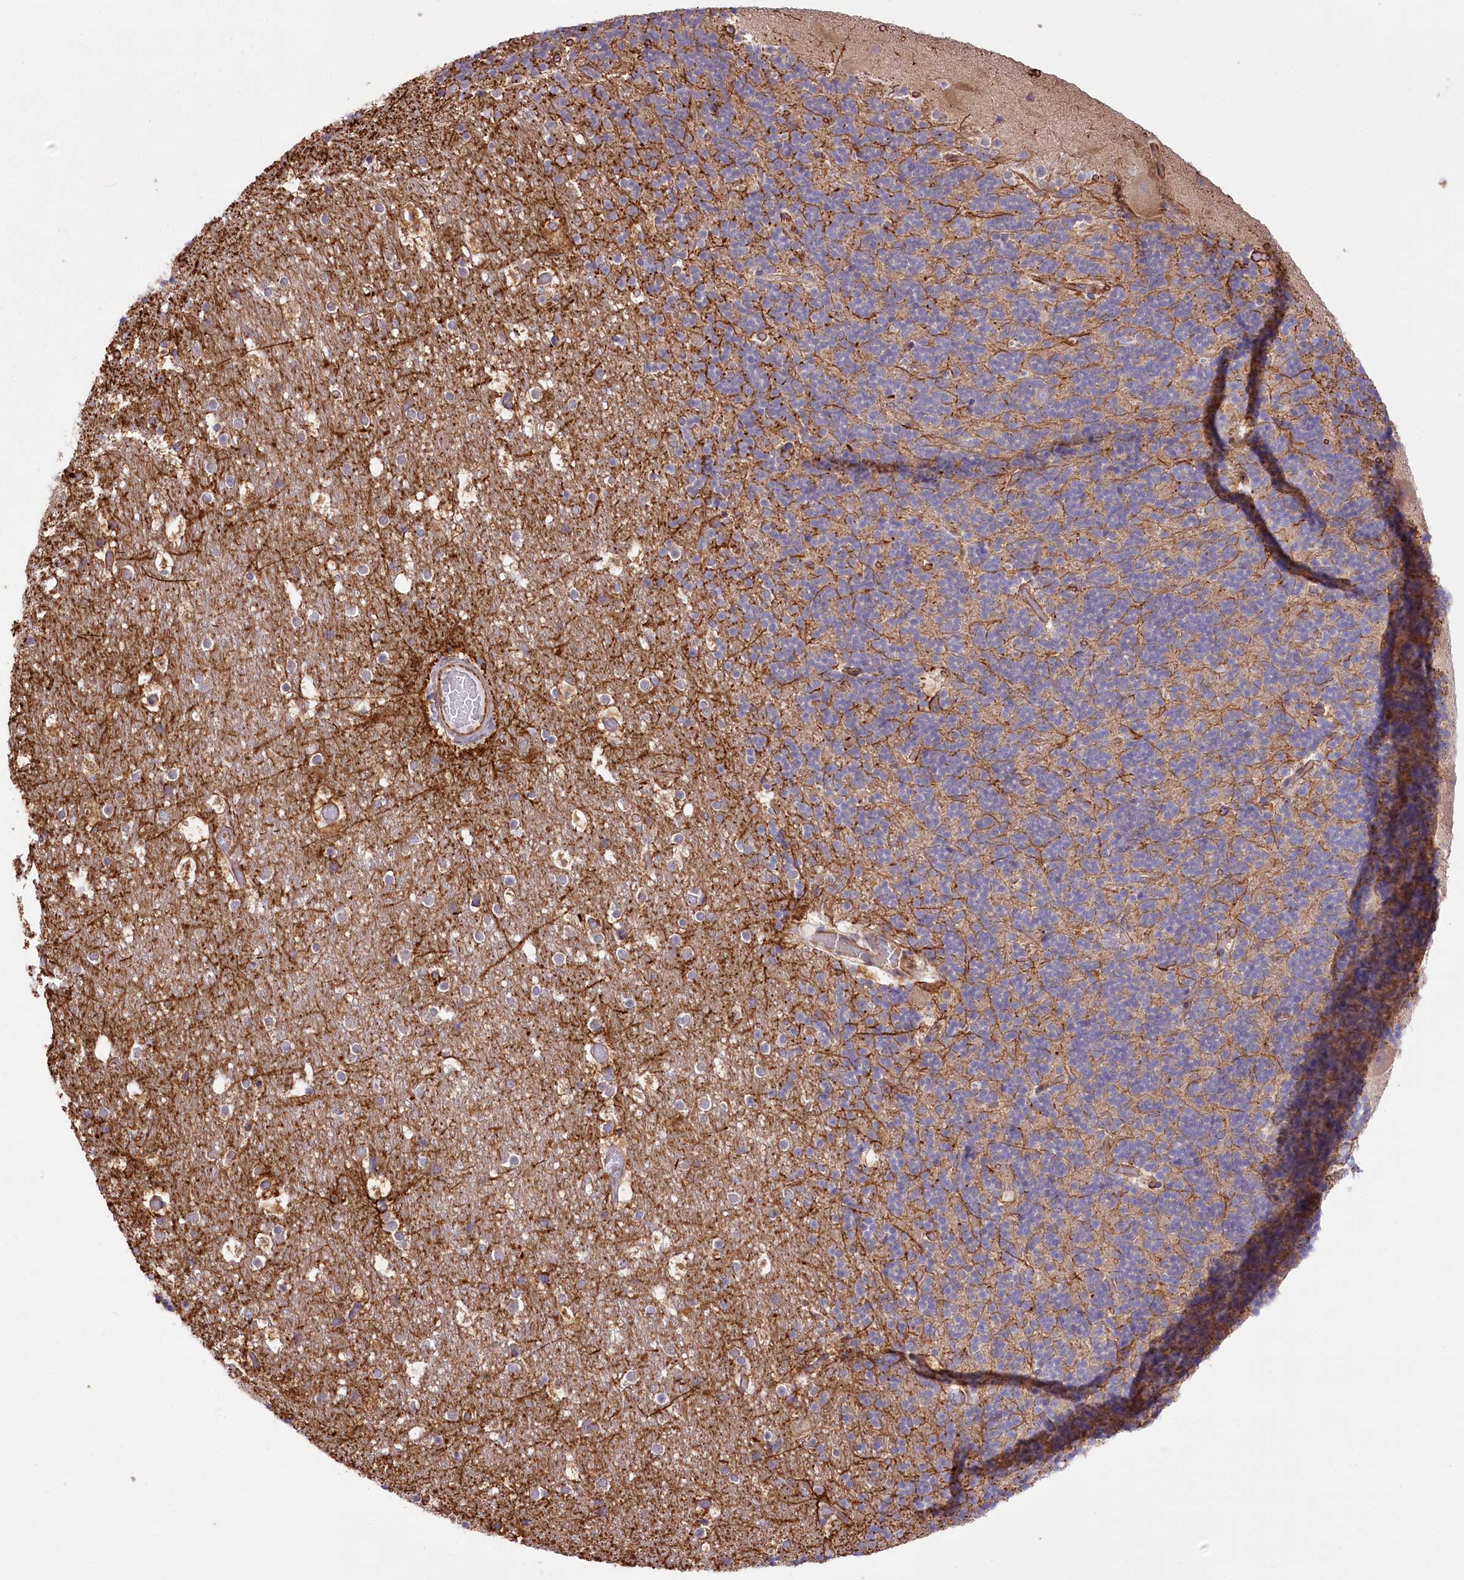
{"staining": {"intensity": "moderate", "quantity": "<25%", "location": "cytoplasmic/membranous"}, "tissue": "cerebellum", "cell_type": "Cells in granular layer", "image_type": "normal", "snomed": [{"axis": "morphology", "description": "Normal tissue, NOS"}, {"axis": "topography", "description": "Cerebellum"}], "caption": "The micrograph exhibits immunohistochemical staining of unremarkable cerebellum. There is moderate cytoplasmic/membranous staining is identified in approximately <25% of cells in granular layer.", "gene": "TTC1", "patient": {"sex": "male", "age": 57}}